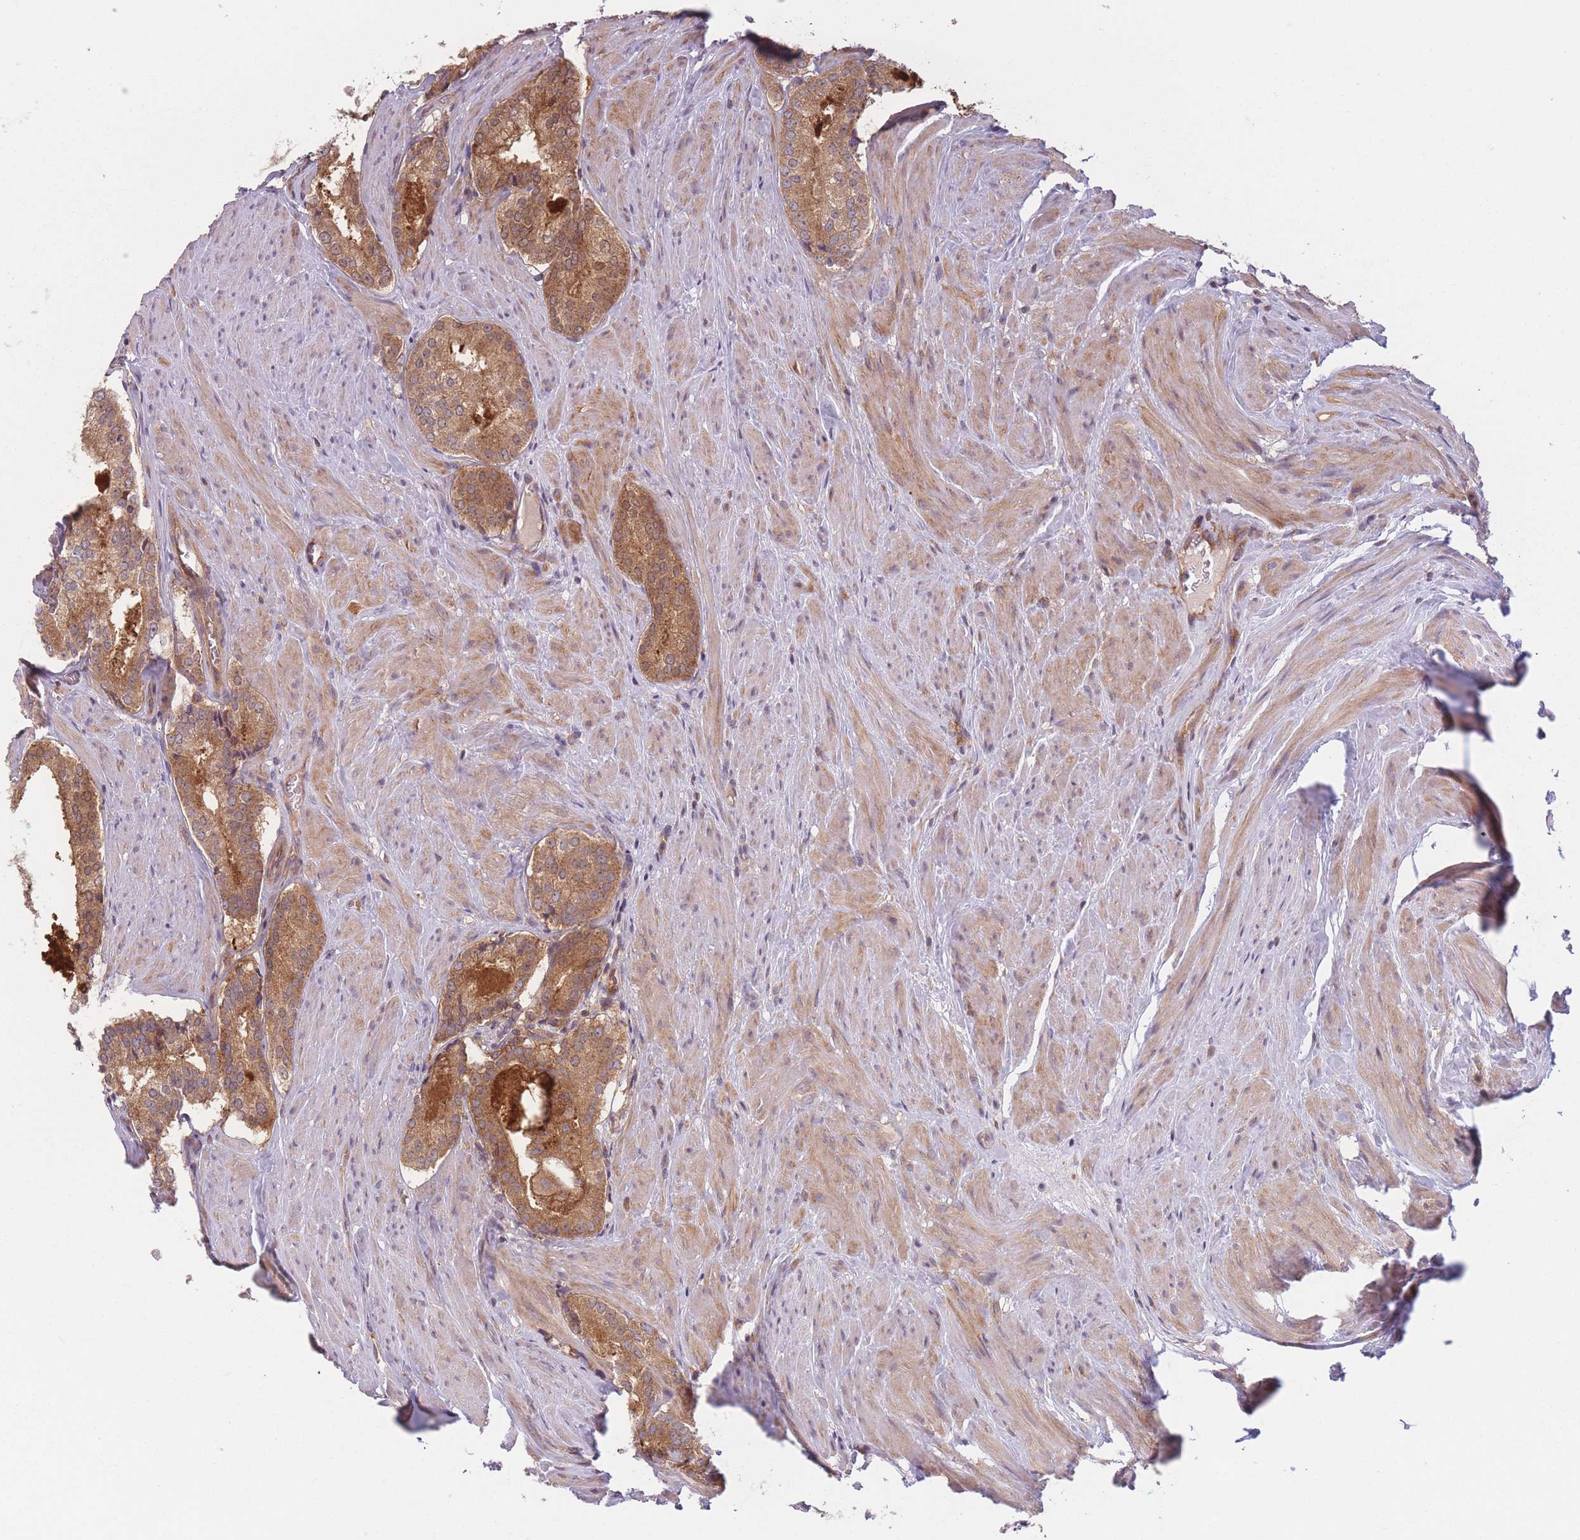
{"staining": {"intensity": "moderate", "quantity": ">75%", "location": "cytoplasmic/membranous"}, "tissue": "prostate cancer", "cell_type": "Tumor cells", "image_type": "cancer", "snomed": [{"axis": "morphology", "description": "Adenocarcinoma, Low grade"}, {"axis": "topography", "description": "Prostate"}], "caption": "Prostate low-grade adenocarcinoma was stained to show a protein in brown. There is medium levels of moderate cytoplasmic/membranous staining in approximately >75% of tumor cells.", "gene": "WASHC2A", "patient": {"sex": "male", "age": 54}}